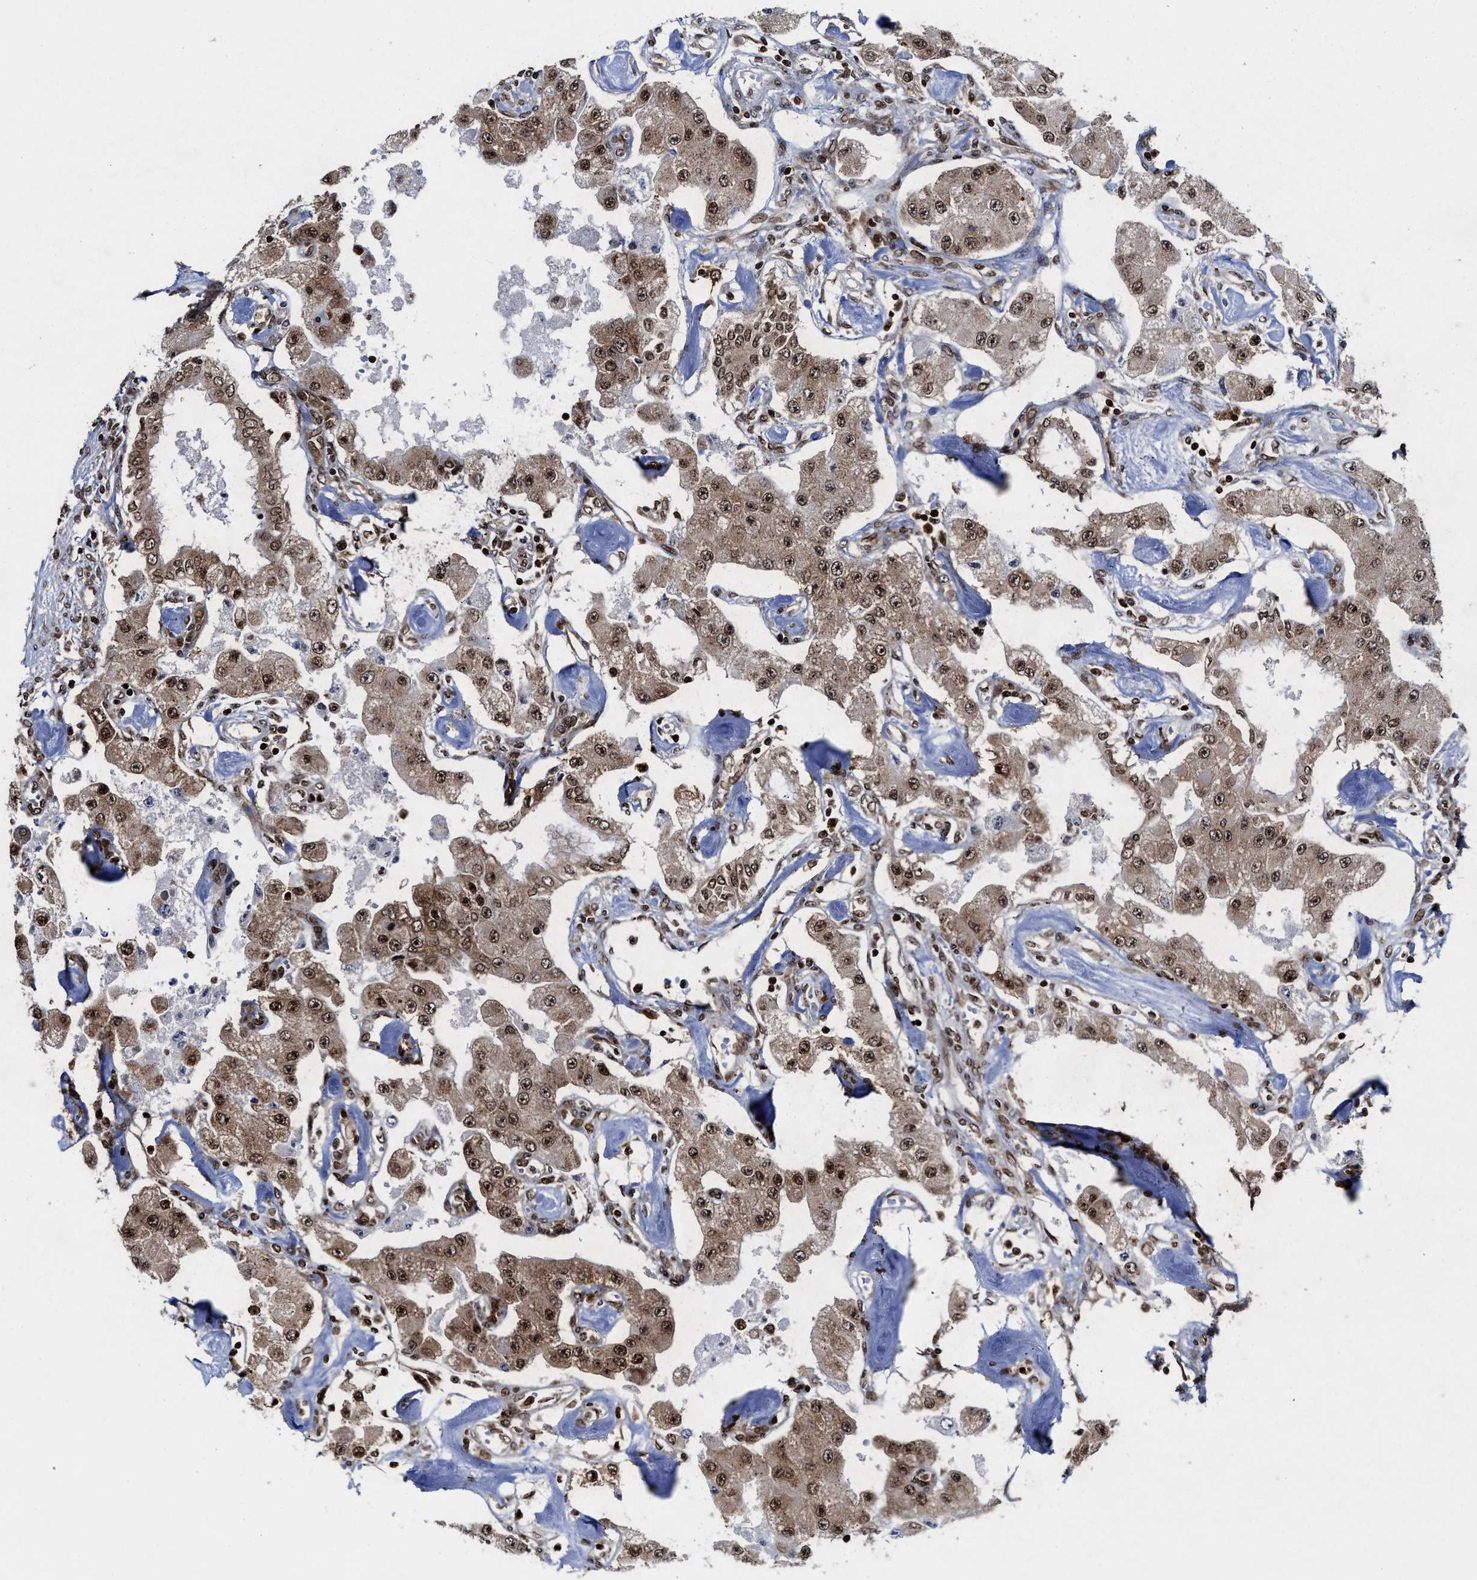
{"staining": {"intensity": "strong", "quantity": ">75%", "location": "cytoplasmic/membranous,nuclear"}, "tissue": "carcinoid", "cell_type": "Tumor cells", "image_type": "cancer", "snomed": [{"axis": "morphology", "description": "Carcinoid, malignant, NOS"}, {"axis": "topography", "description": "Pancreas"}], "caption": "About >75% of tumor cells in human carcinoid reveal strong cytoplasmic/membranous and nuclear protein expression as visualized by brown immunohistochemical staining.", "gene": "ALYREF", "patient": {"sex": "male", "age": 41}}